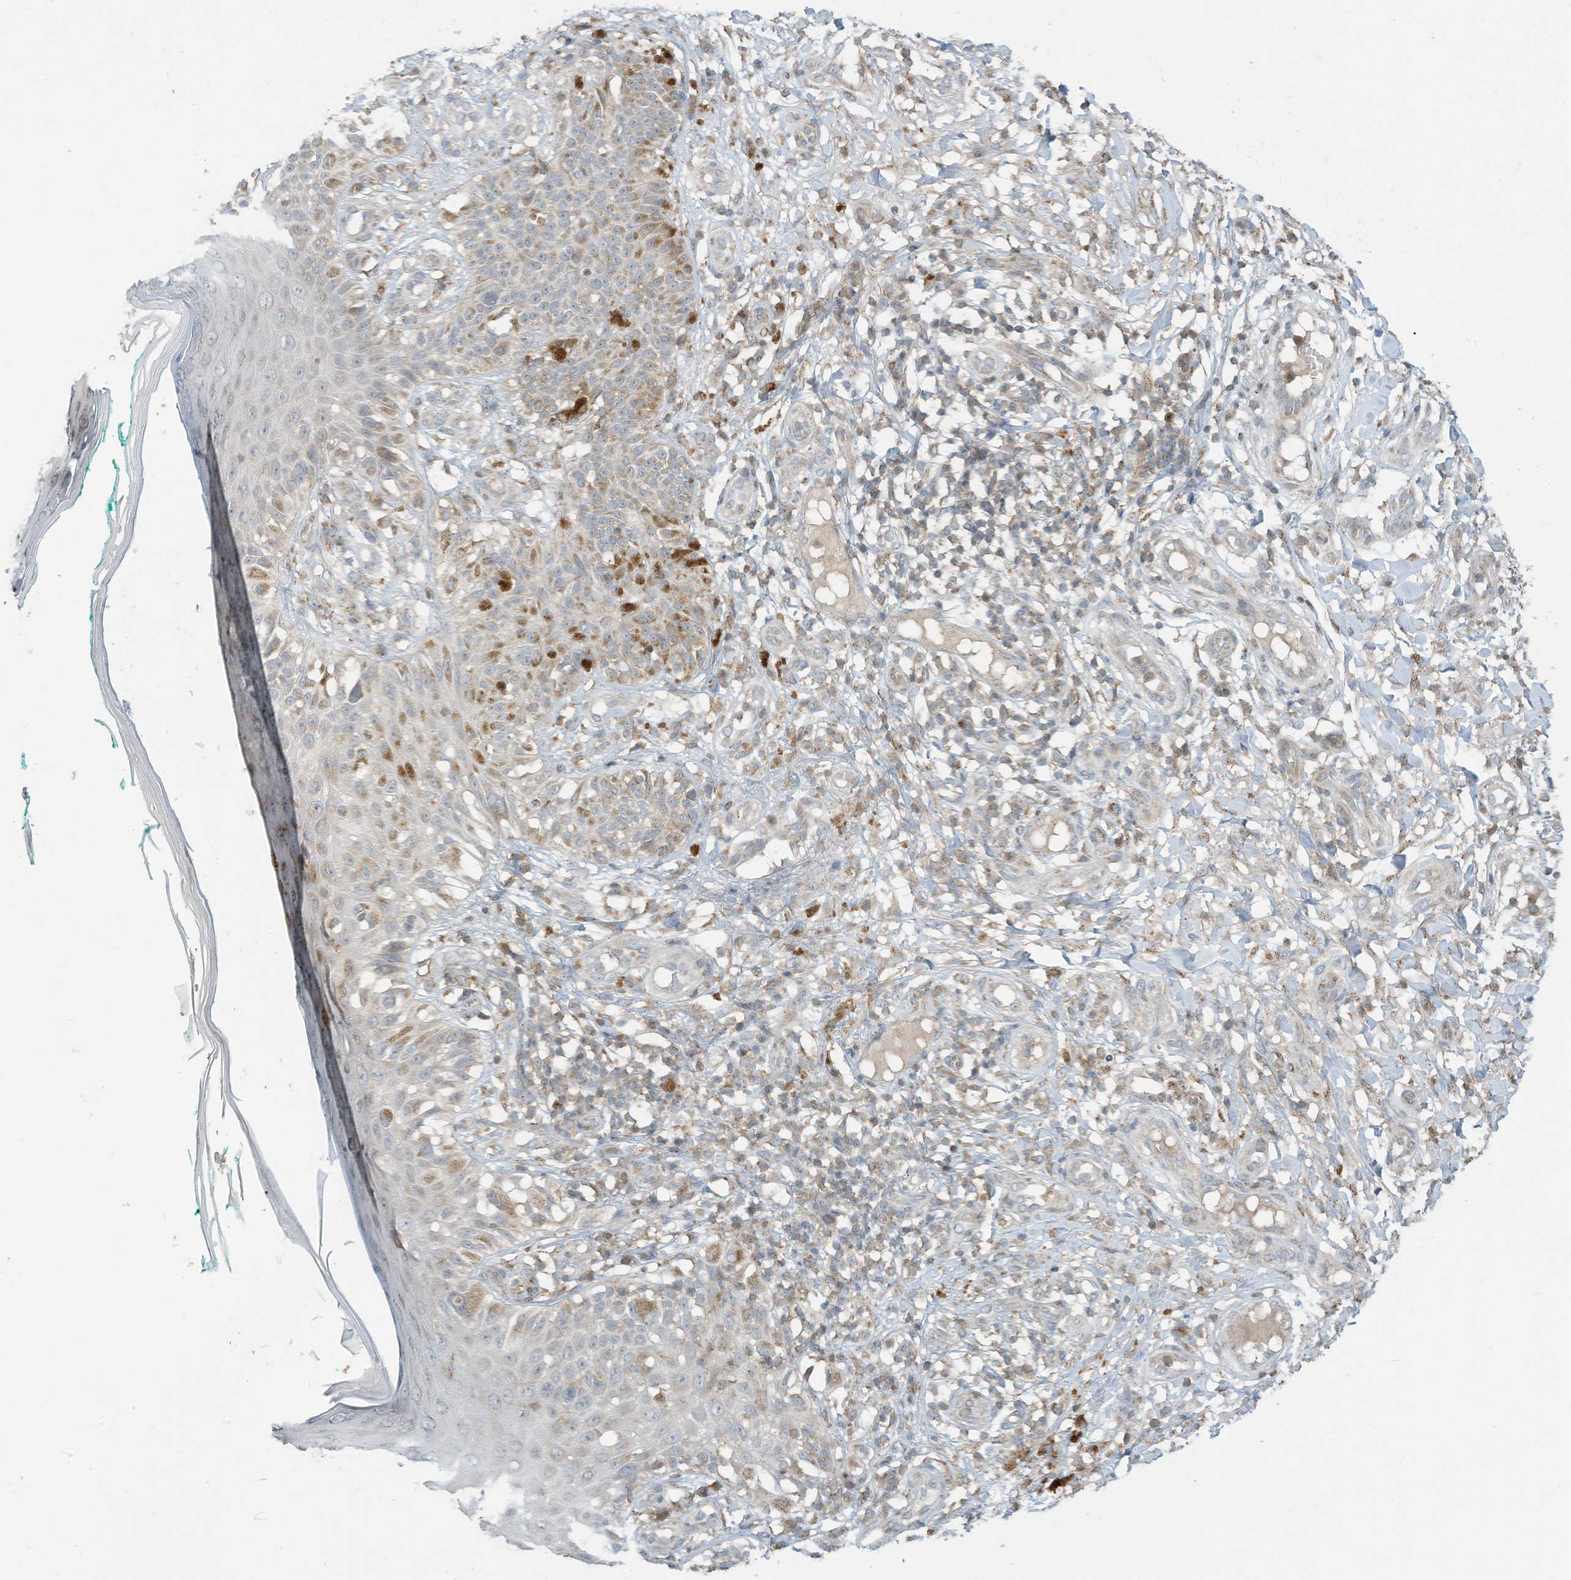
{"staining": {"intensity": "moderate", "quantity": "25%-75%", "location": "cytoplasmic/membranous"}, "tissue": "melanoma", "cell_type": "Tumor cells", "image_type": "cancer", "snomed": [{"axis": "morphology", "description": "Malignant melanoma, NOS"}, {"axis": "topography", "description": "Skin"}], "caption": "Malignant melanoma was stained to show a protein in brown. There is medium levels of moderate cytoplasmic/membranous expression in approximately 25%-75% of tumor cells. The protein of interest is stained brown, and the nuclei are stained in blue (DAB IHC with brightfield microscopy, high magnification).", "gene": "PARVG", "patient": {"sex": "female", "age": 81}}